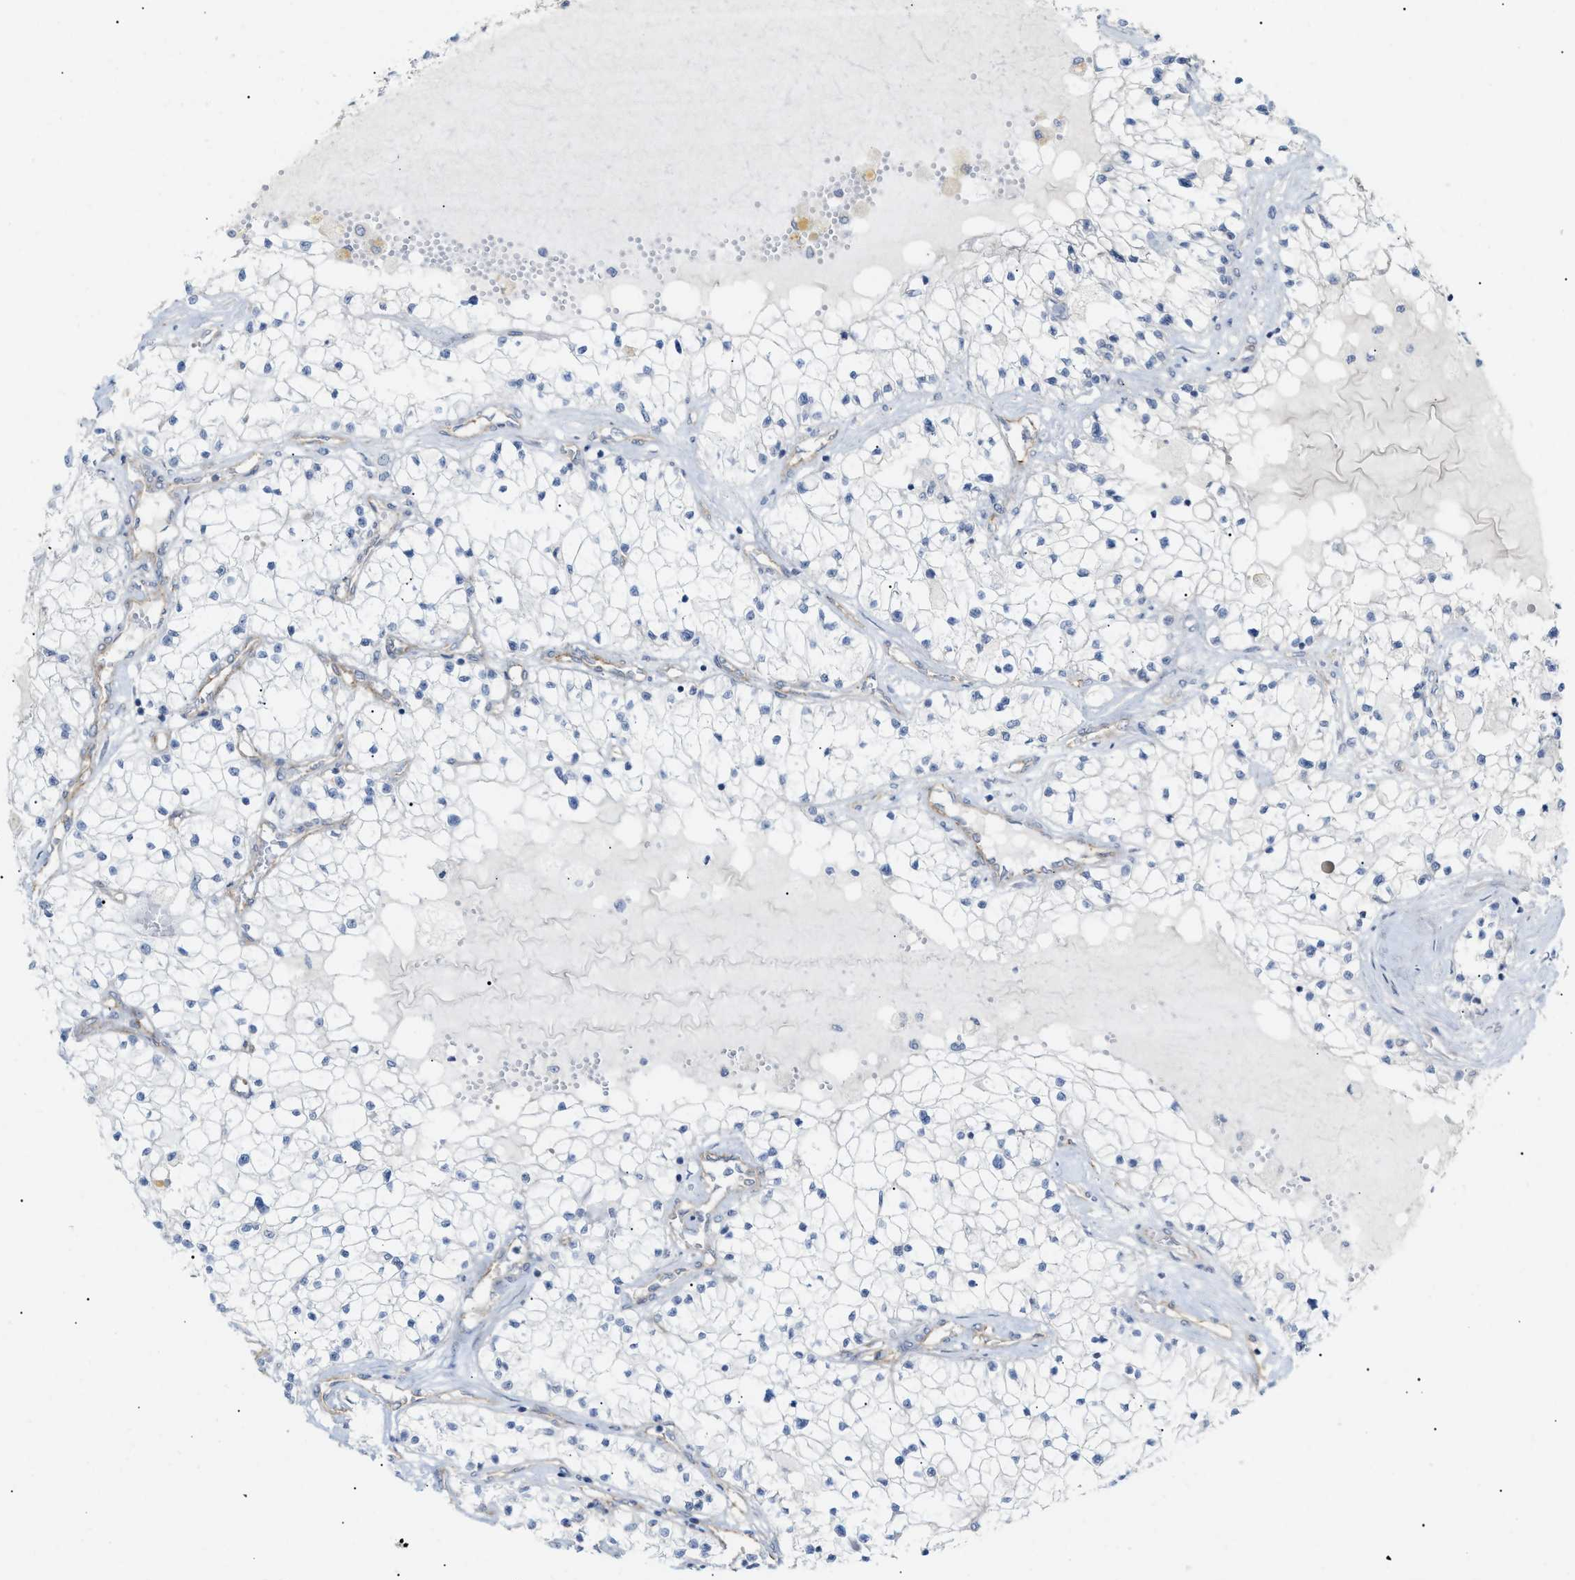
{"staining": {"intensity": "negative", "quantity": "none", "location": "none"}, "tissue": "renal cancer", "cell_type": "Tumor cells", "image_type": "cancer", "snomed": [{"axis": "morphology", "description": "Adenocarcinoma, NOS"}, {"axis": "topography", "description": "Kidney"}], "caption": "This is an immunohistochemistry (IHC) histopathology image of renal adenocarcinoma. There is no staining in tumor cells.", "gene": "ZFHX2", "patient": {"sex": "male", "age": 68}}